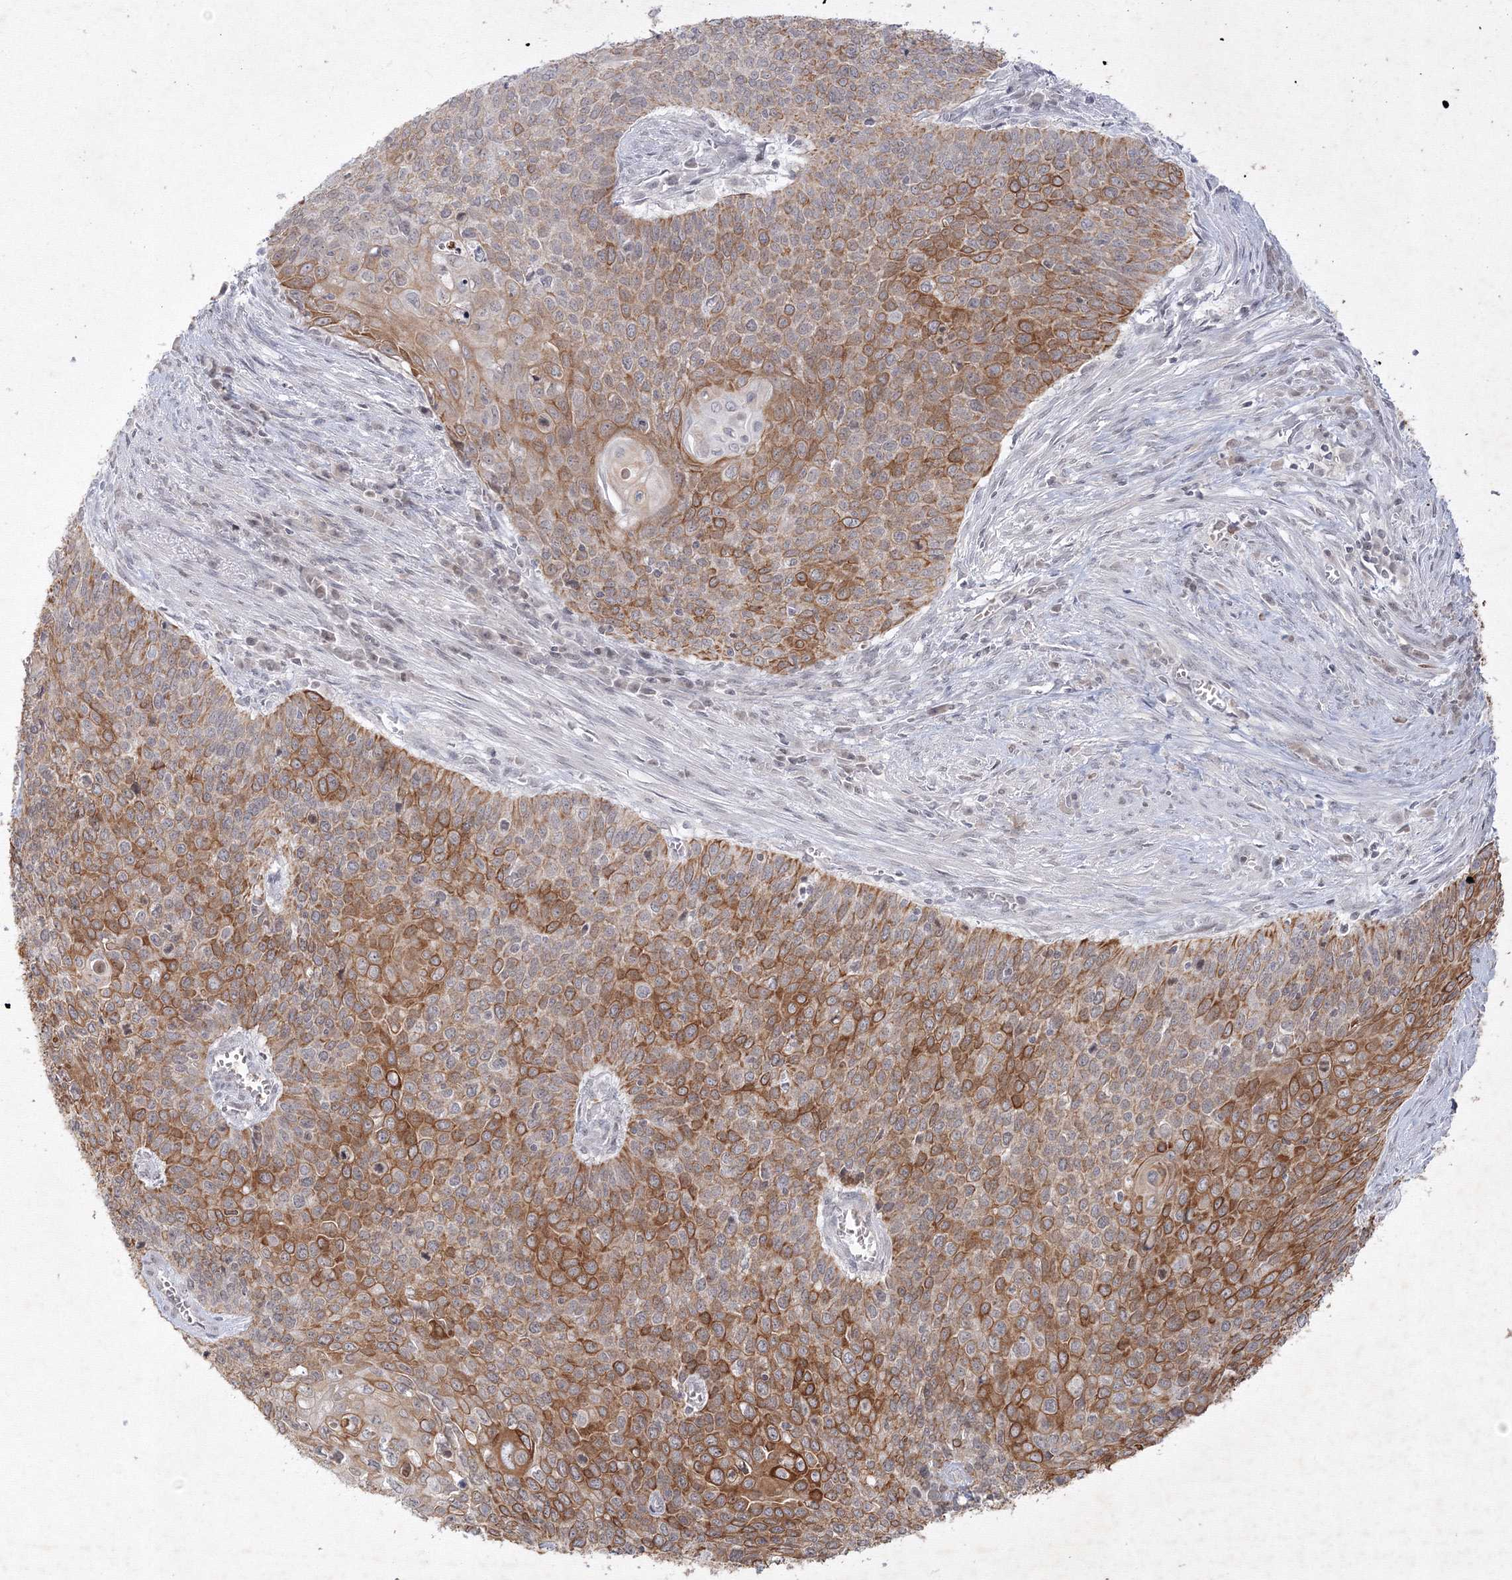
{"staining": {"intensity": "moderate", "quantity": ">75%", "location": "cytoplasmic/membranous"}, "tissue": "cervical cancer", "cell_type": "Tumor cells", "image_type": "cancer", "snomed": [{"axis": "morphology", "description": "Squamous cell carcinoma, NOS"}, {"axis": "topography", "description": "Cervix"}], "caption": "Protein staining of cervical squamous cell carcinoma tissue exhibits moderate cytoplasmic/membranous staining in approximately >75% of tumor cells.", "gene": "NXPE3", "patient": {"sex": "female", "age": 39}}